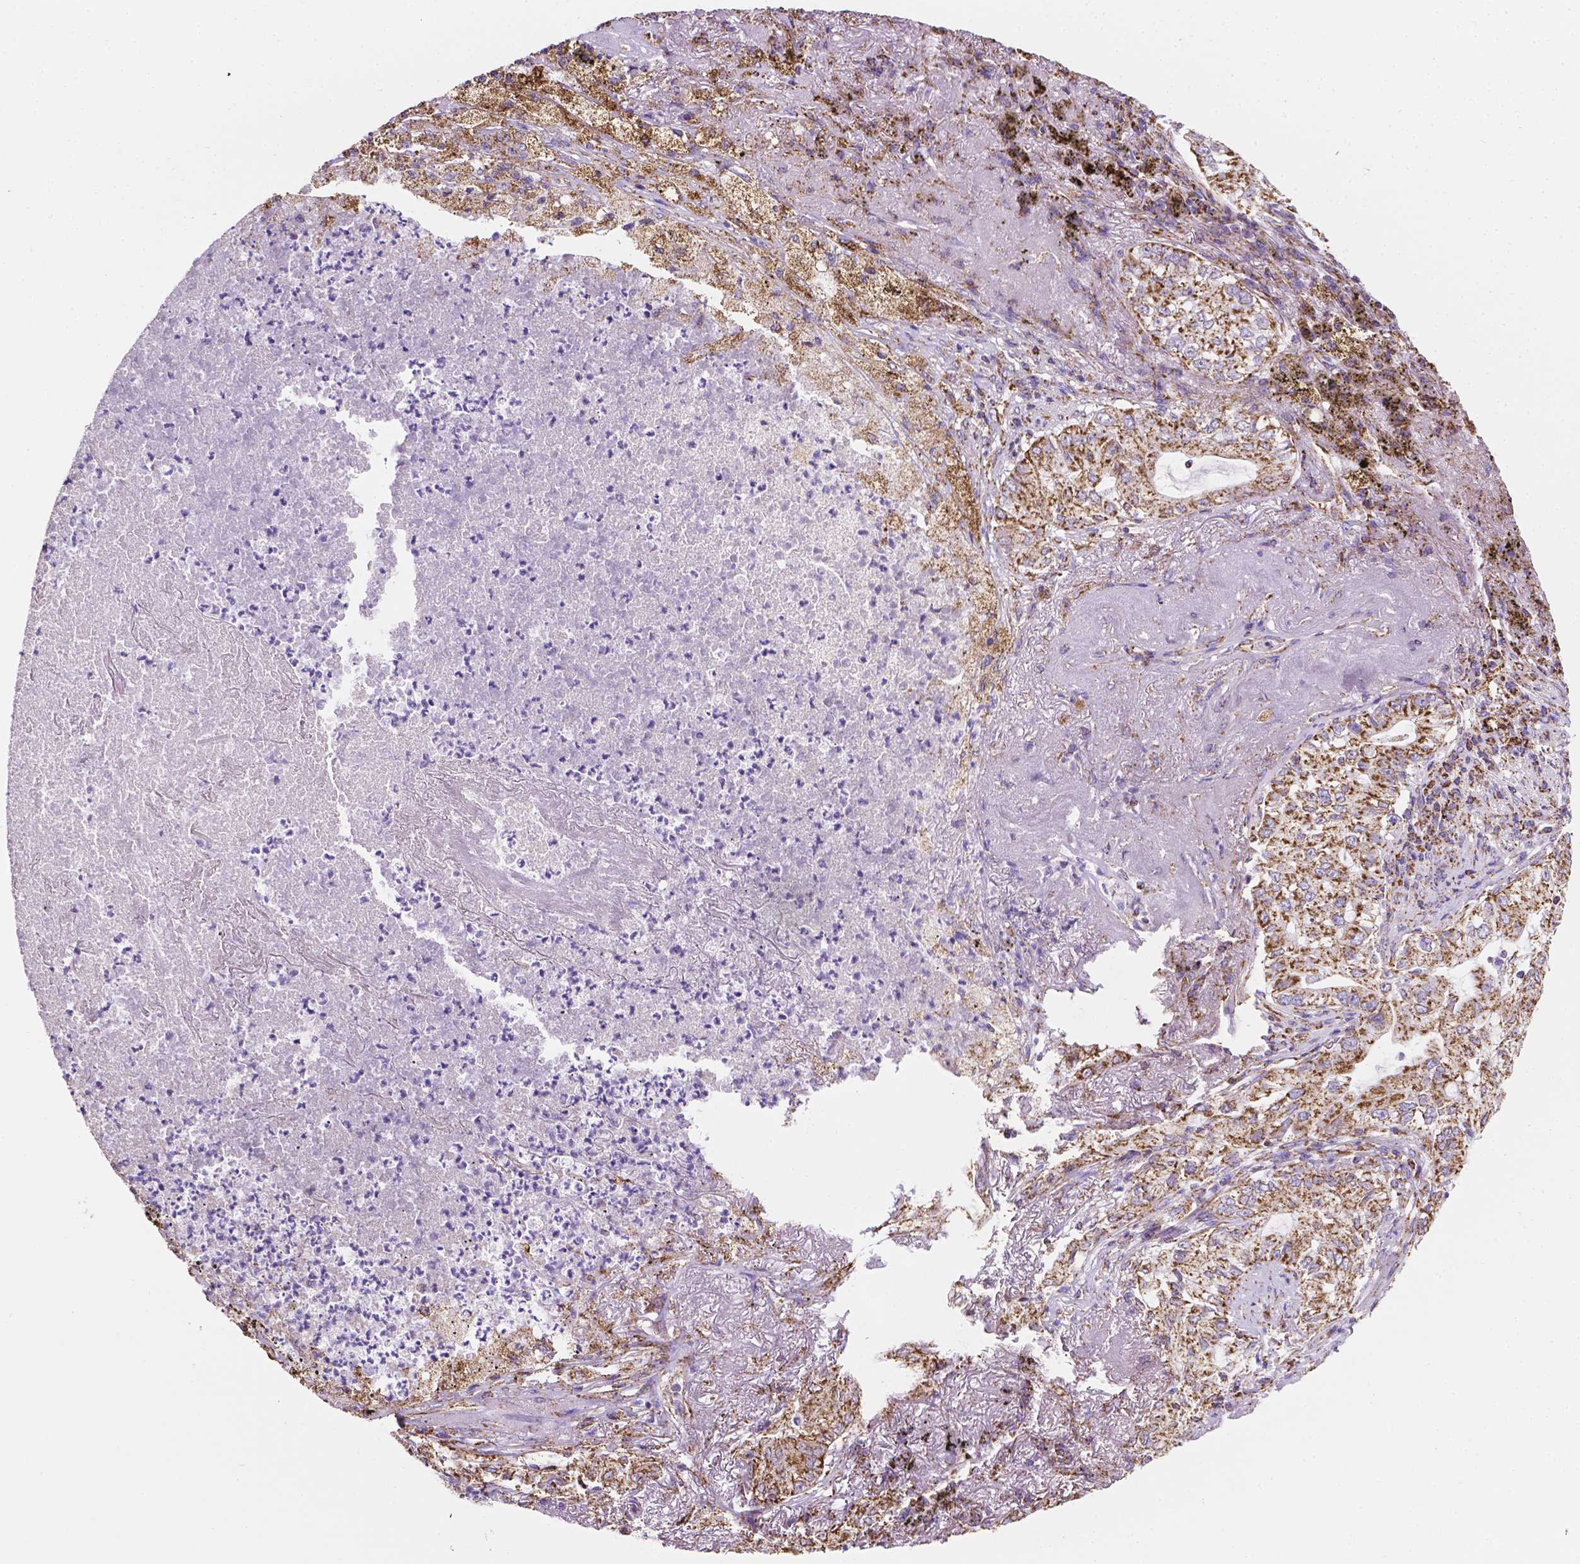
{"staining": {"intensity": "strong", "quantity": ">75%", "location": "cytoplasmic/membranous"}, "tissue": "lung cancer", "cell_type": "Tumor cells", "image_type": "cancer", "snomed": [{"axis": "morphology", "description": "Adenocarcinoma, NOS"}, {"axis": "topography", "description": "Lung"}], "caption": "Protein staining of adenocarcinoma (lung) tissue displays strong cytoplasmic/membranous staining in about >75% of tumor cells.", "gene": "RMDN3", "patient": {"sex": "female", "age": 73}}